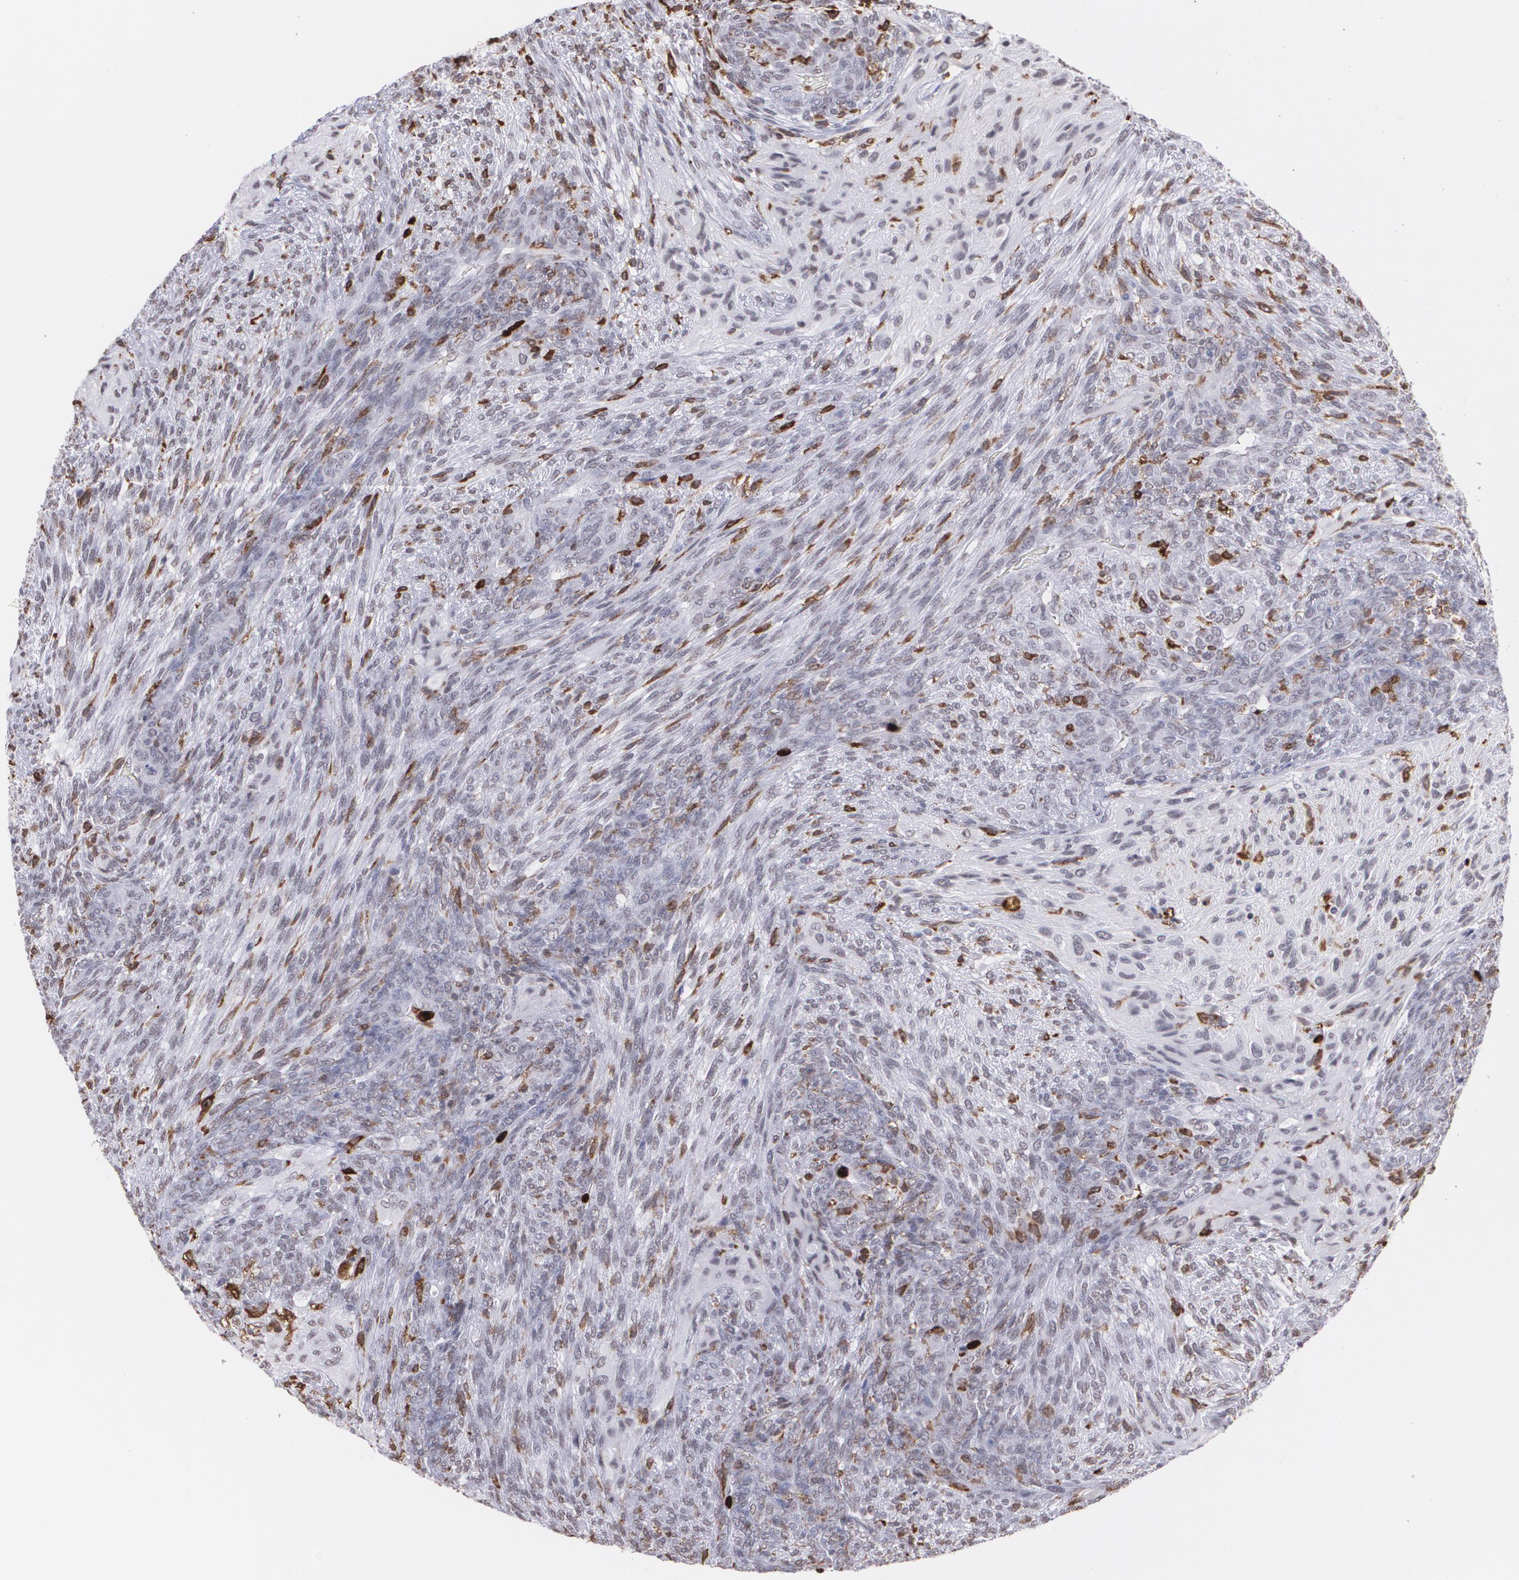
{"staining": {"intensity": "negative", "quantity": "none", "location": "none"}, "tissue": "glioma", "cell_type": "Tumor cells", "image_type": "cancer", "snomed": [{"axis": "morphology", "description": "Glioma, malignant, High grade"}, {"axis": "topography", "description": "Cerebral cortex"}], "caption": "Immunohistochemistry (IHC) micrograph of neoplastic tissue: high-grade glioma (malignant) stained with DAB demonstrates no significant protein expression in tumor cells.", "gene": "NCF2", "patient": {"sex": "female", "age": 55}}